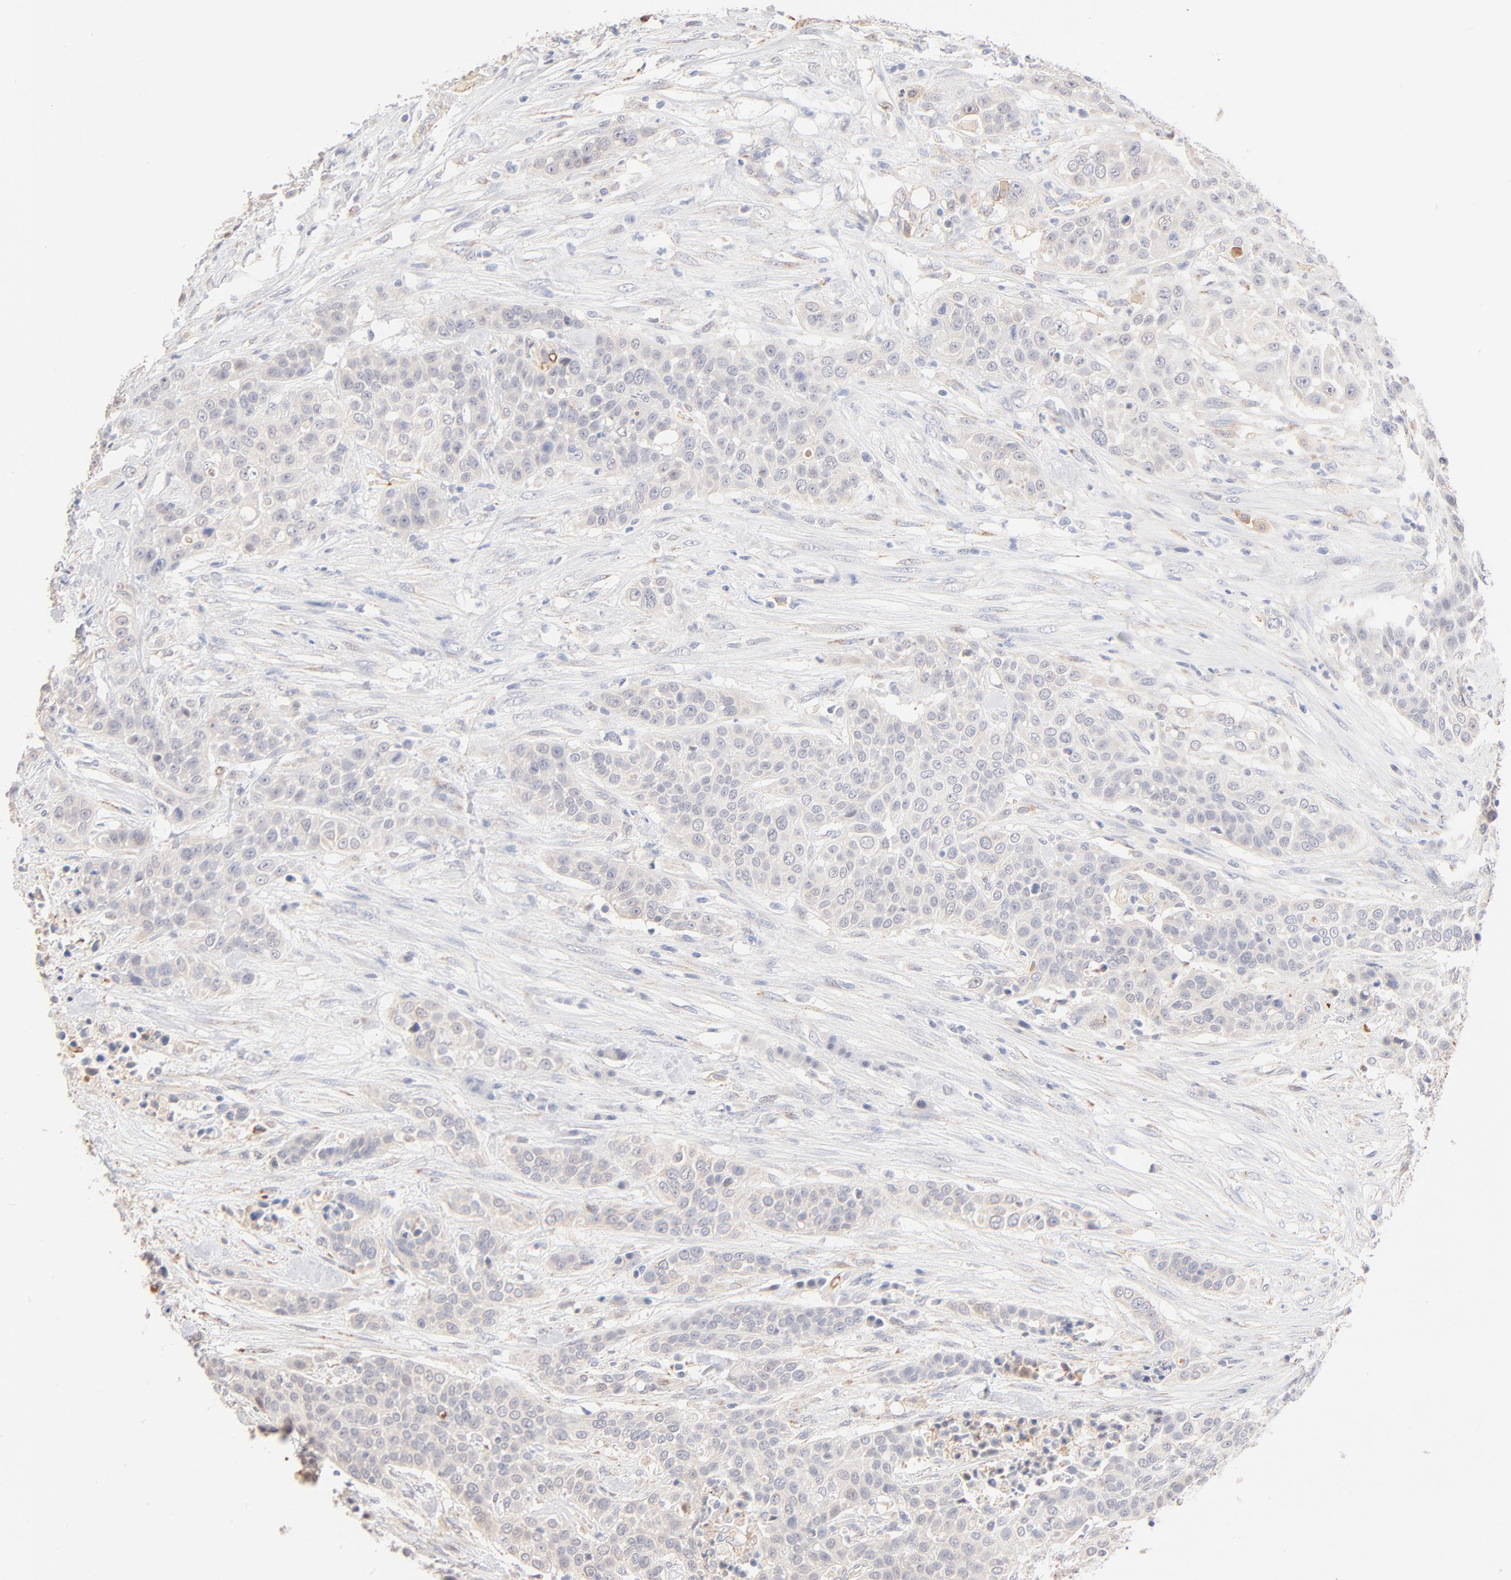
{"staining": {"intensity": "negative", "quantity": "none", "location": "none"}, "tissue": "urothelial cancer", "cell_type": "Tumor cells", "image_type": "cancer", "snomed": [{"axis": "morphology", "description": "Urothelial carcinoma, High grade"}, {"axis": "topography", "description": "Urinary bladder"}], "caption": "Urothelial cancer was stained to show a protein in brown. There is no significant staining in tumor cells.", "gene": "SPTB", "patient": {"sex": "male", "age": 74}}